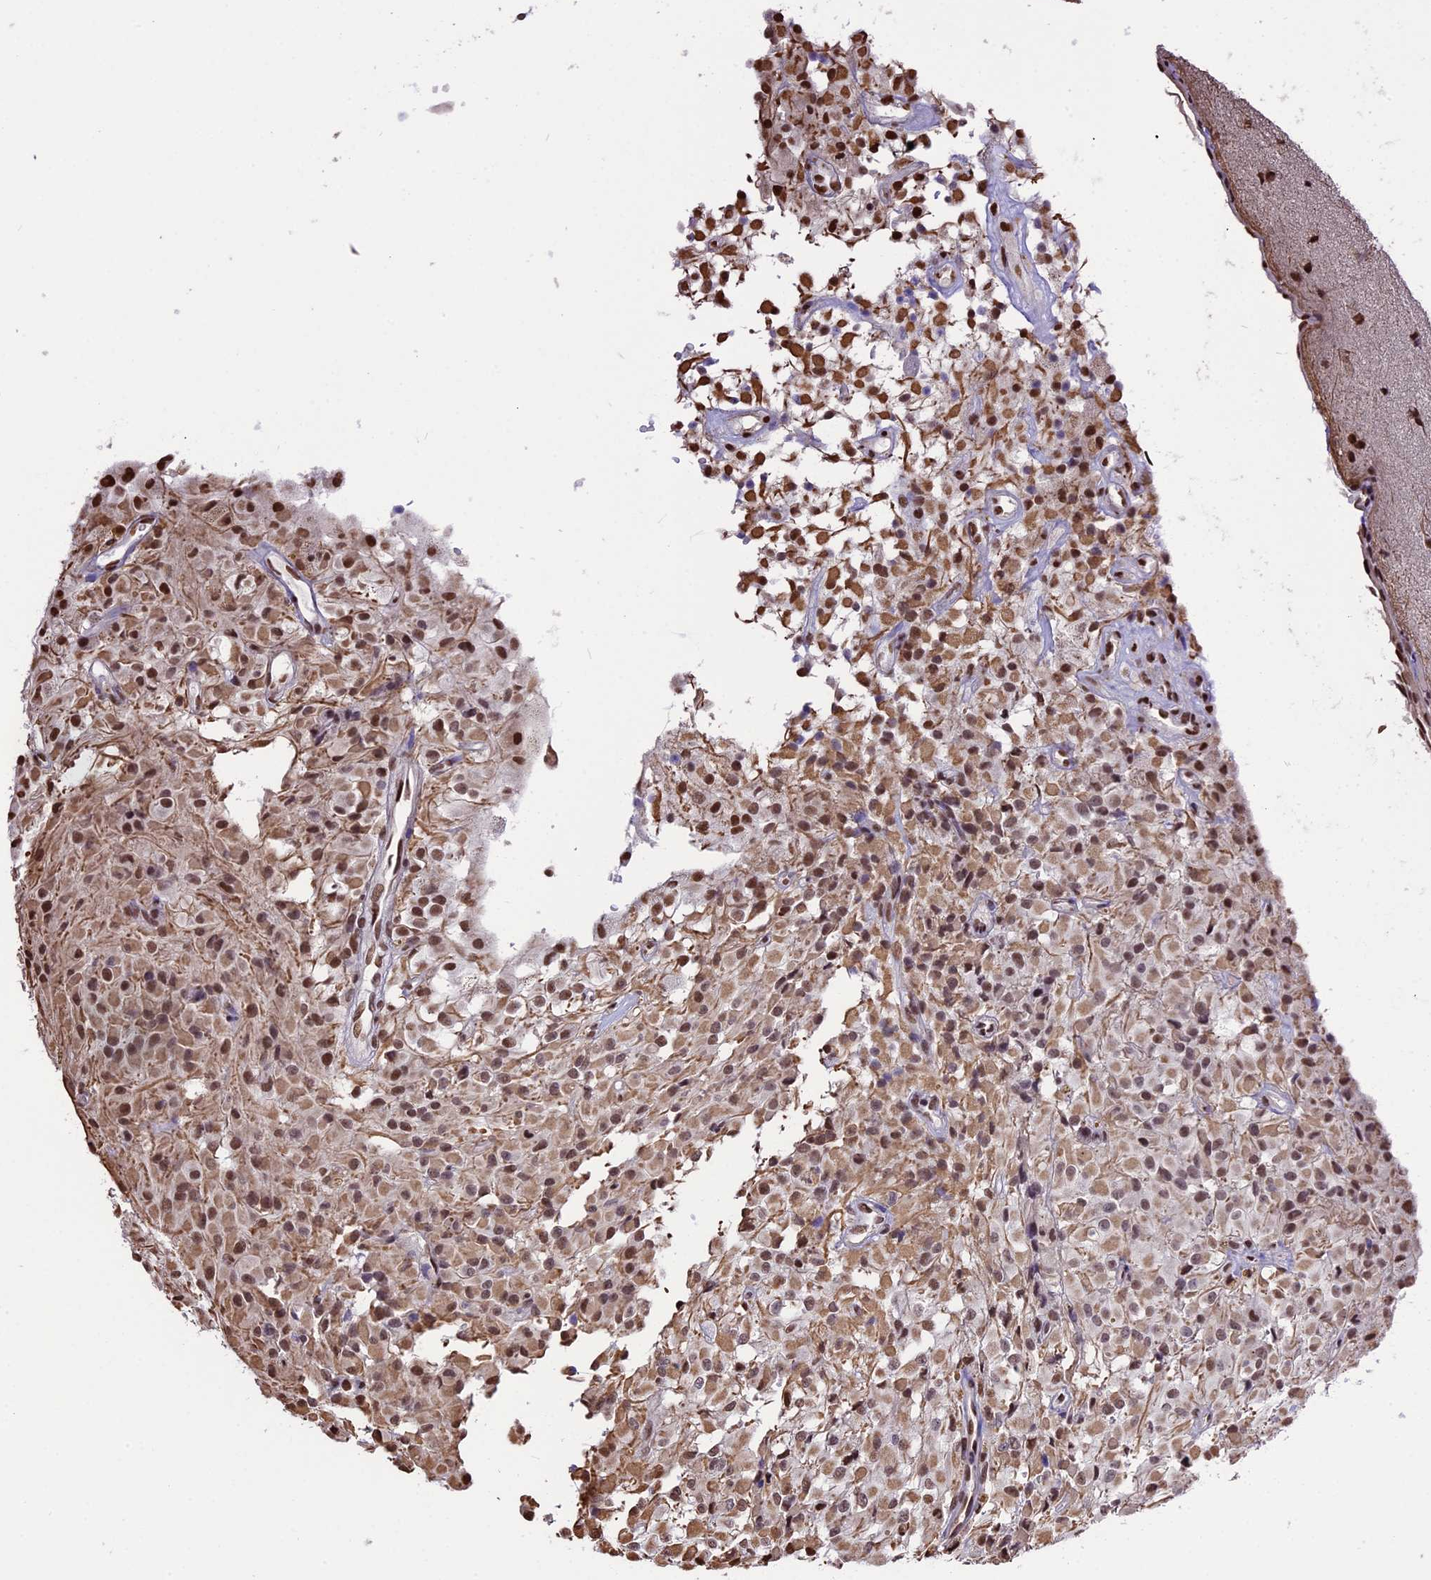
{"staining": {"intensity": "moderate", "quantity": ">75%", "location": "cytoplasmic/membranous,nuclear"}, "tissue": "glioma", "cell_type": "Tumor cells", "image_type": "cancer", "snomed": [{"axis": "morphology", "description": "Glioma, malignant, High grade"}, {"axis": "topography", "description": "Brain"}], "caption": "Moderate cytoplasmic/membranous and nuclear expression for a protein is appreciated in about >75% of tumor cells of glioma using immunohistochemistry.", "gene": "POLR3E", "patient": {"sex": "female", "age": 59}}